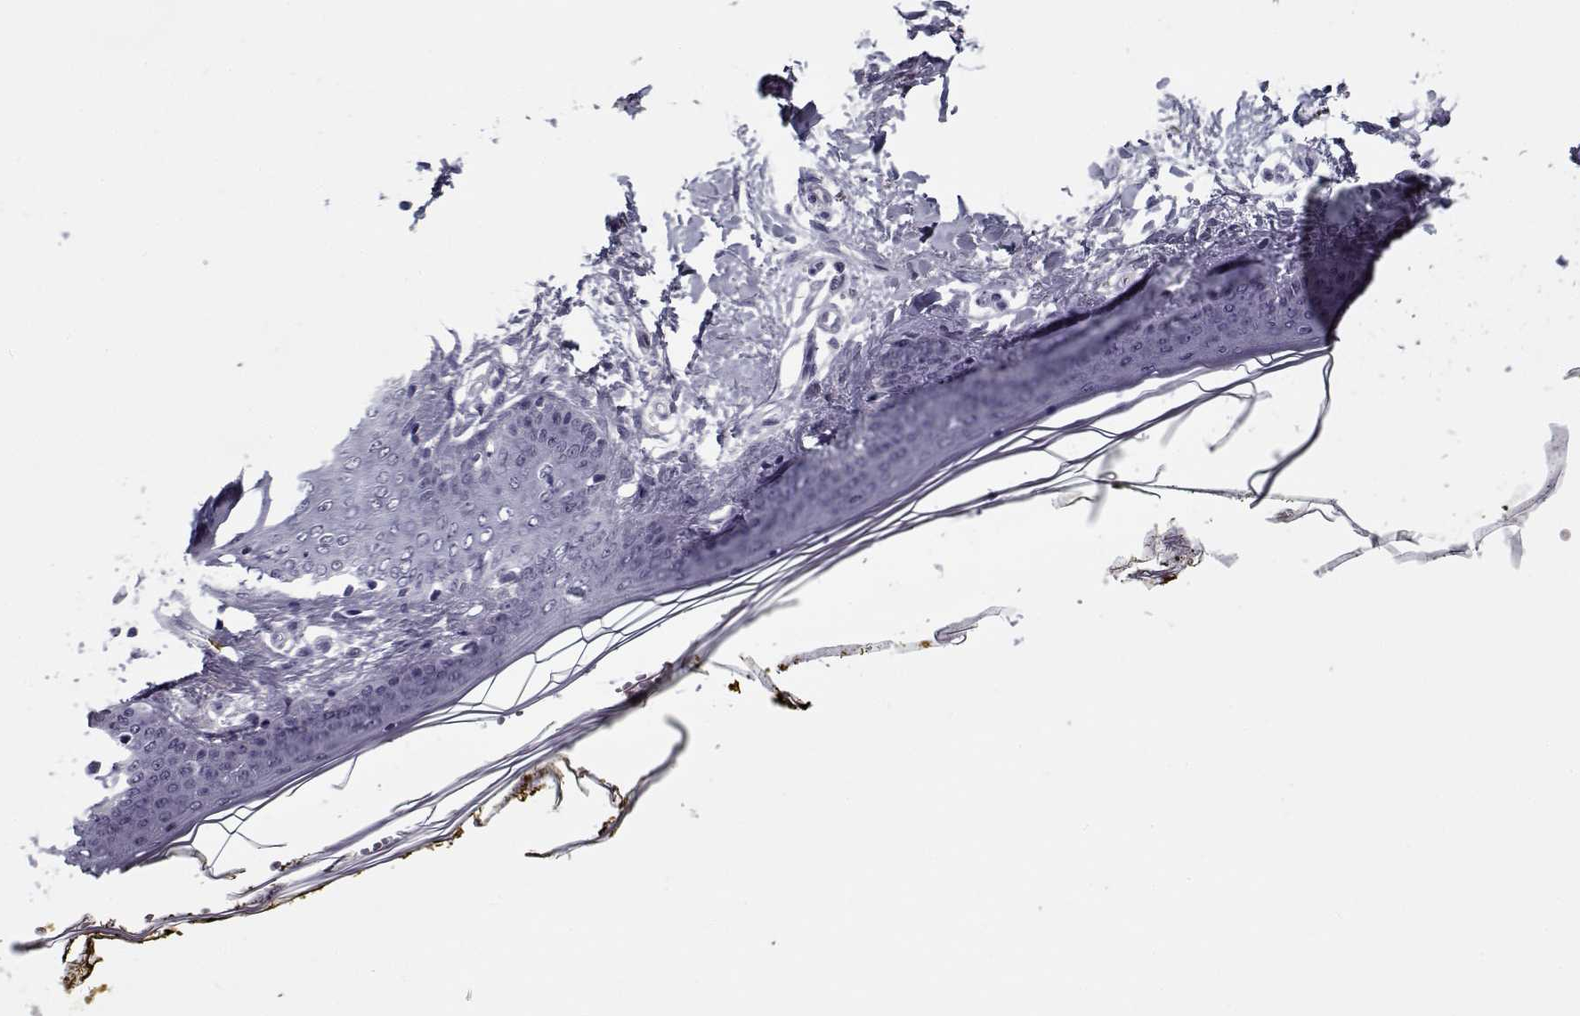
{"staining": {"intensity": "negative", "quantity": "none", "location": "none"}, "tissue": "skin", "cell_type": "Fibroblasts", "image_type": "normal", "snomed": [{"axis": "morphology", "description": "Normal tissue, NOS"}, {"axis": "topography", "description": "Skin"}], "caption": "IHC histopathology image of unremarkable skin: human skin stained with DAB shows no significant protein positivity in fibroblasts. (DAB (3,3'-diaminobenzidine) IHC, high magnification).", "gene": "SPACA9", "patient": {"sex": "female", "age": 34}}